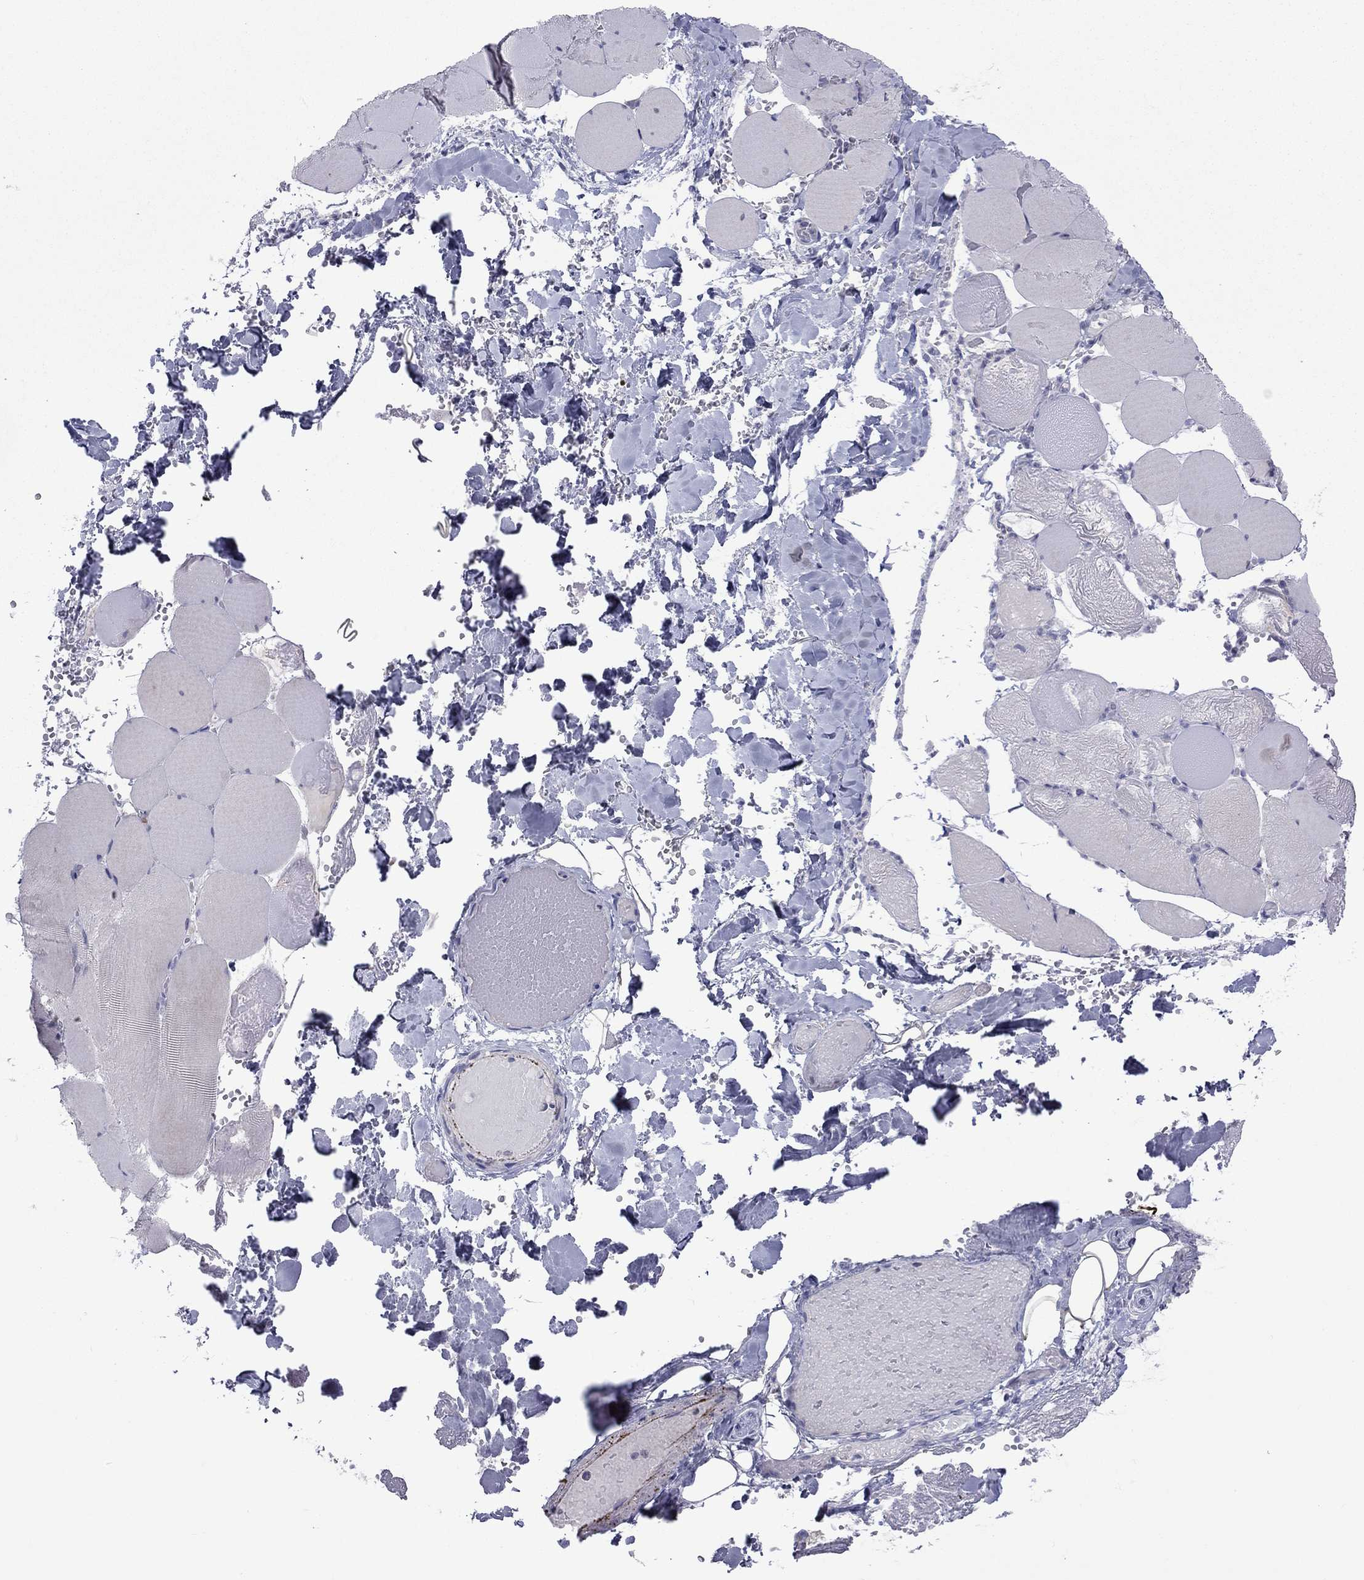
{"staining": {"intensity": "negative", "quantity": "none", "location": "none"}, "tissue": "skeletal muscle", "cell_type": "Myocytes", "image_type": "normal", "snomed": [{"axis": "morphology", "description": "Normal tissue, NOS"}, {"axis": "morphology", "description": "Malignant melanoma, Metastatic site"}, {"axis": "topography", "description": "Skeletal muscle"}], "caption": "Myocytes show no significant protein expression in unremarkable skeletal muscle. (Stains: DAB IHC with hematoxylin counter stain, Microscopy: brightfield microscopy at high magnification).", "gene": "TMPRSS11A", "patient": {"sex": "male", "age": 50}}